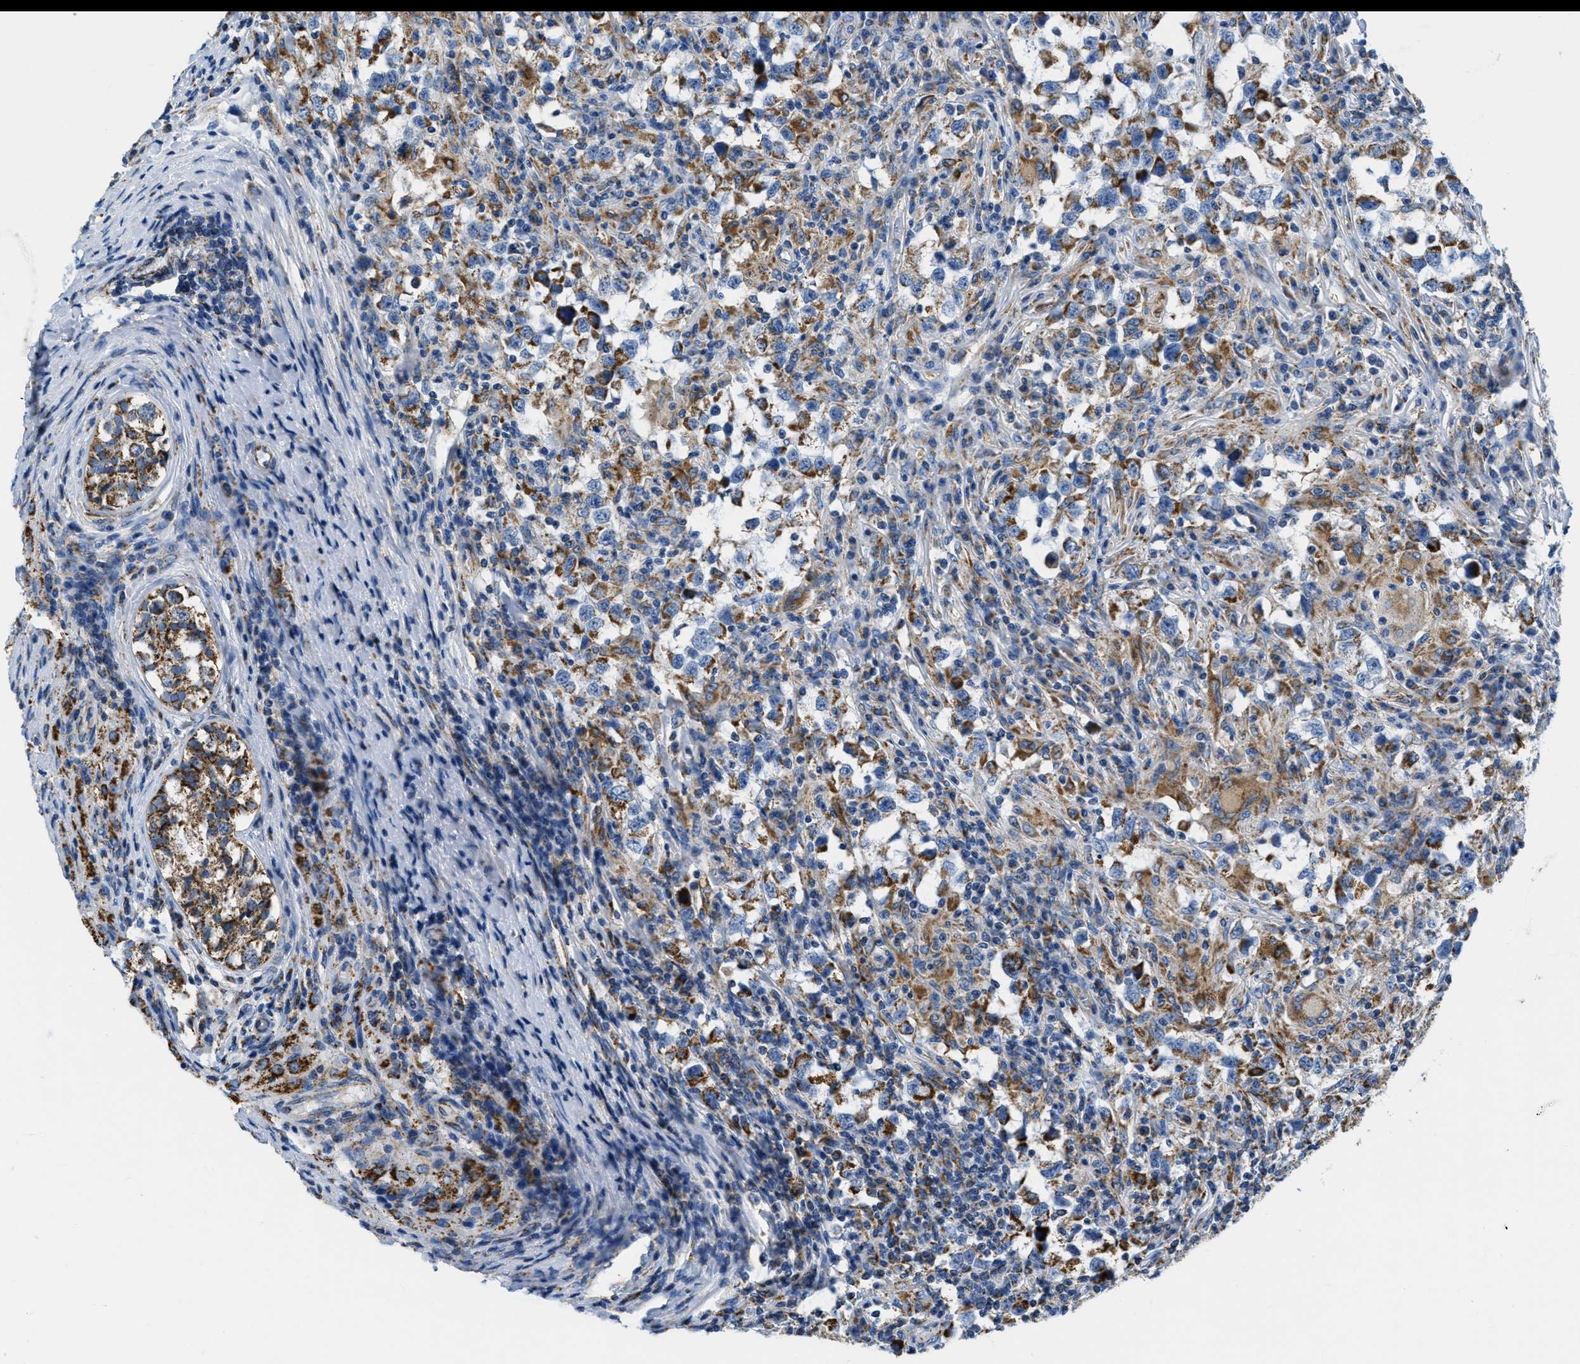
{"staining": {"intensity": "moderate", "quantity": "25%-75%", "location": "cytoplasmic/membranous"}, "tissue": "testis cancer", "cell_type": "Tumor cells", "image_type": "cancer", "snomed": [{"axis": "morphology", "description": "Carcinoma, Embryonal, NOS"}, {"axis": "topography", "description": "Testis"}], "caption": "IHC image of neoplastic tissue: testis embryonal carcinoma stained using IHC shows medium levels of moderate protein expression localized specifically in the cytoplasmic/membranous of tumor cells, appearing as a cytoplasmic/membranous brown color.", "gene": "KCNJ5", "patient": {"sex": "male", "age": 21}}